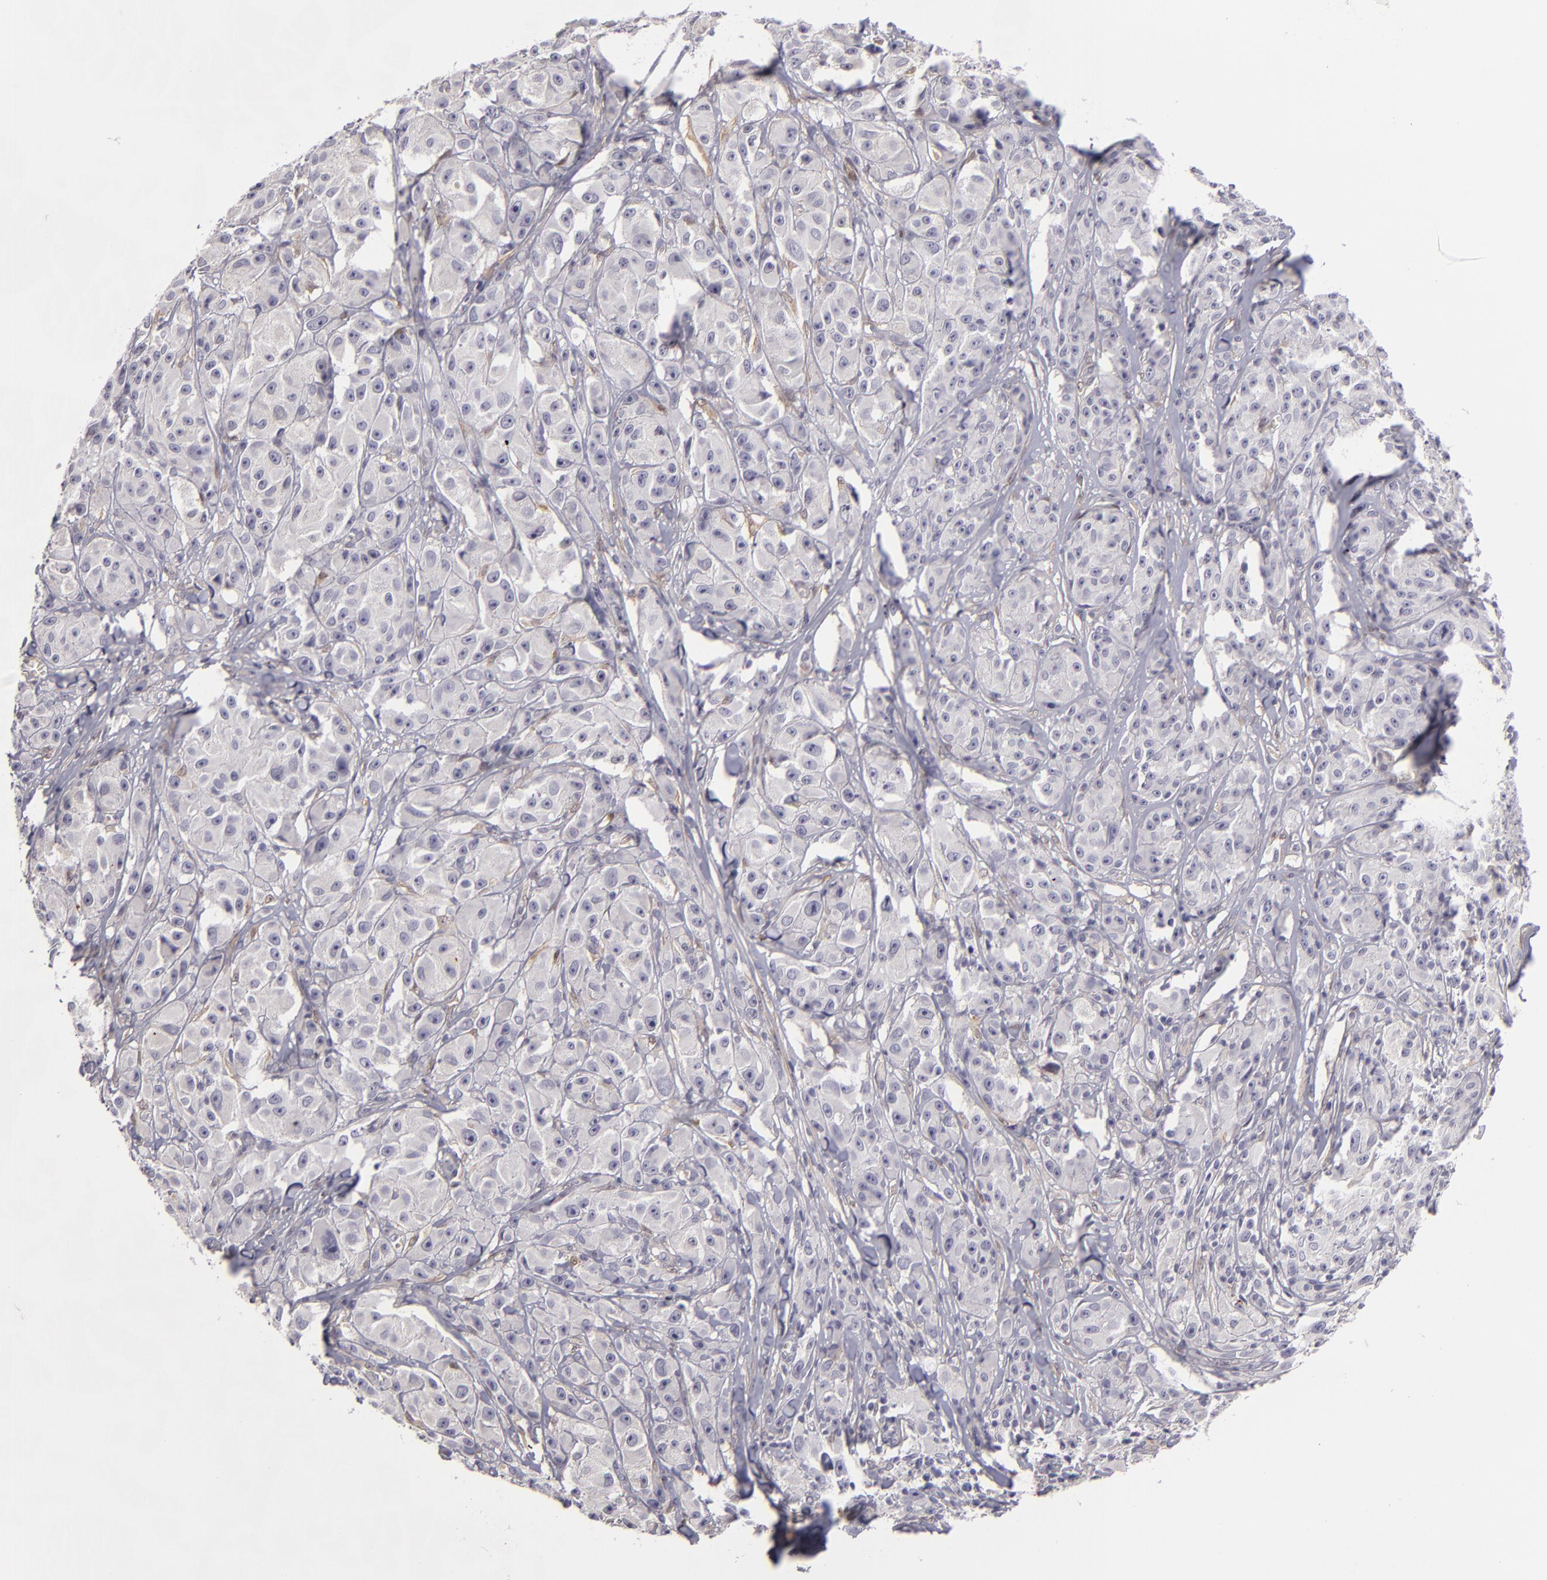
{"staining": {"intensity": "negative", "quantity": "none", "location": "none"}, "tissue": "melanoma", "cell_type": "Tumor cells", "image_type": "cancer", "snomed": [{"axis": "morphology", "description": "Malignant melanoma, NOS"}, {"axis": "topography", "description": "Skin"}], "caption": "Tumor cells show no significant positivity in melanoma.", "gene": "EFS", "patient": {"sex": "male", "age": 56}}